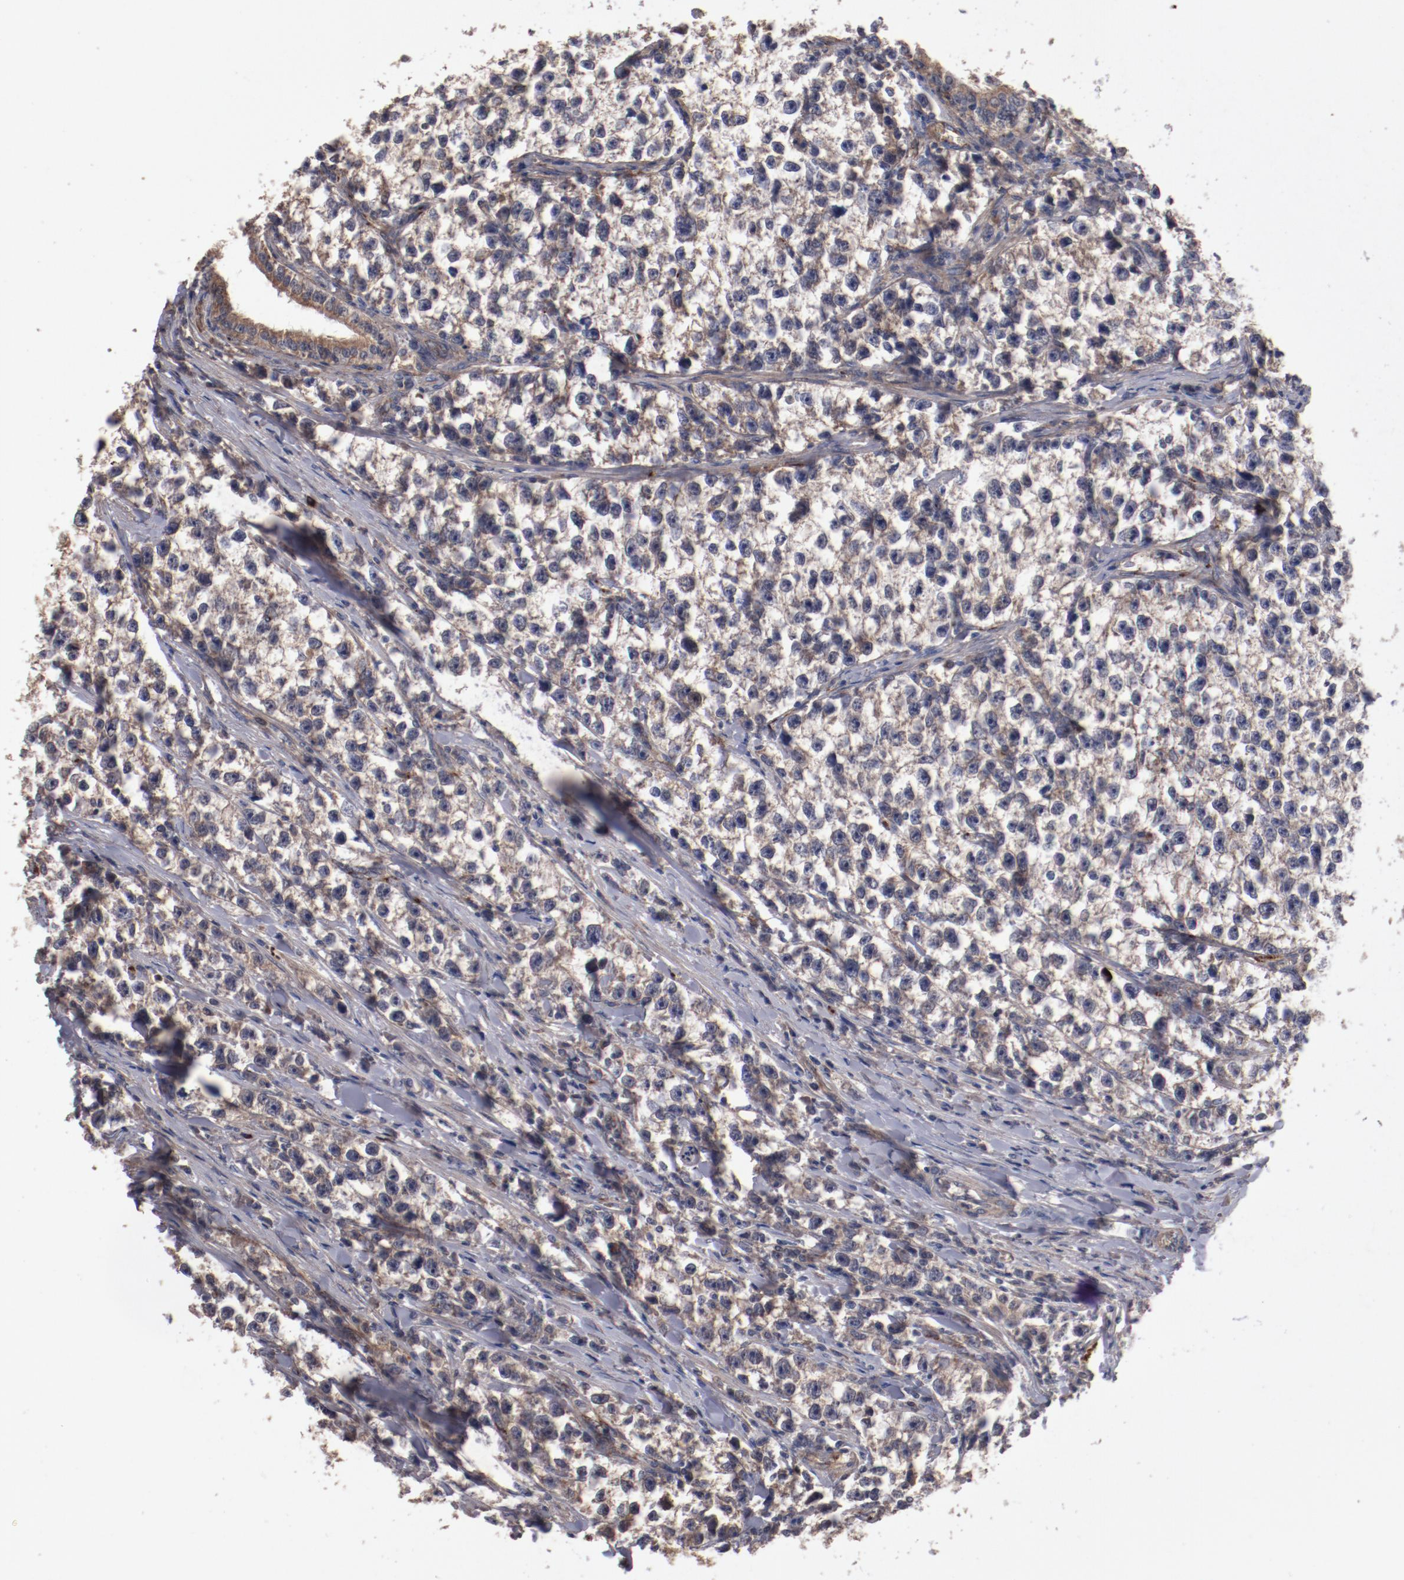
{"staining": {"intensity": "weak", "quantity": ">75%", "location": "cytoplasmic/membranous"}, "tissue": "testis cancer", "cell_type": "Tumor cells", "image_type": "cancer", "snomed": [{"axis": "morphology", "description": "Seminoma, NOS"}, {"axis": "morphology", "description": "Carcinoma, Embryonal, NOS"}, {"axis": "topography", "description": "Testis"}], "caption": "Testis seminoma stained with DAB immunohistochemistry (IHC) exhibits low levels of weak cytoplasmic/membranous staining in approximately >75% of tumor cells.", "gene": "DIPK2B", "patient": {"sex": "male", "age": 30}}